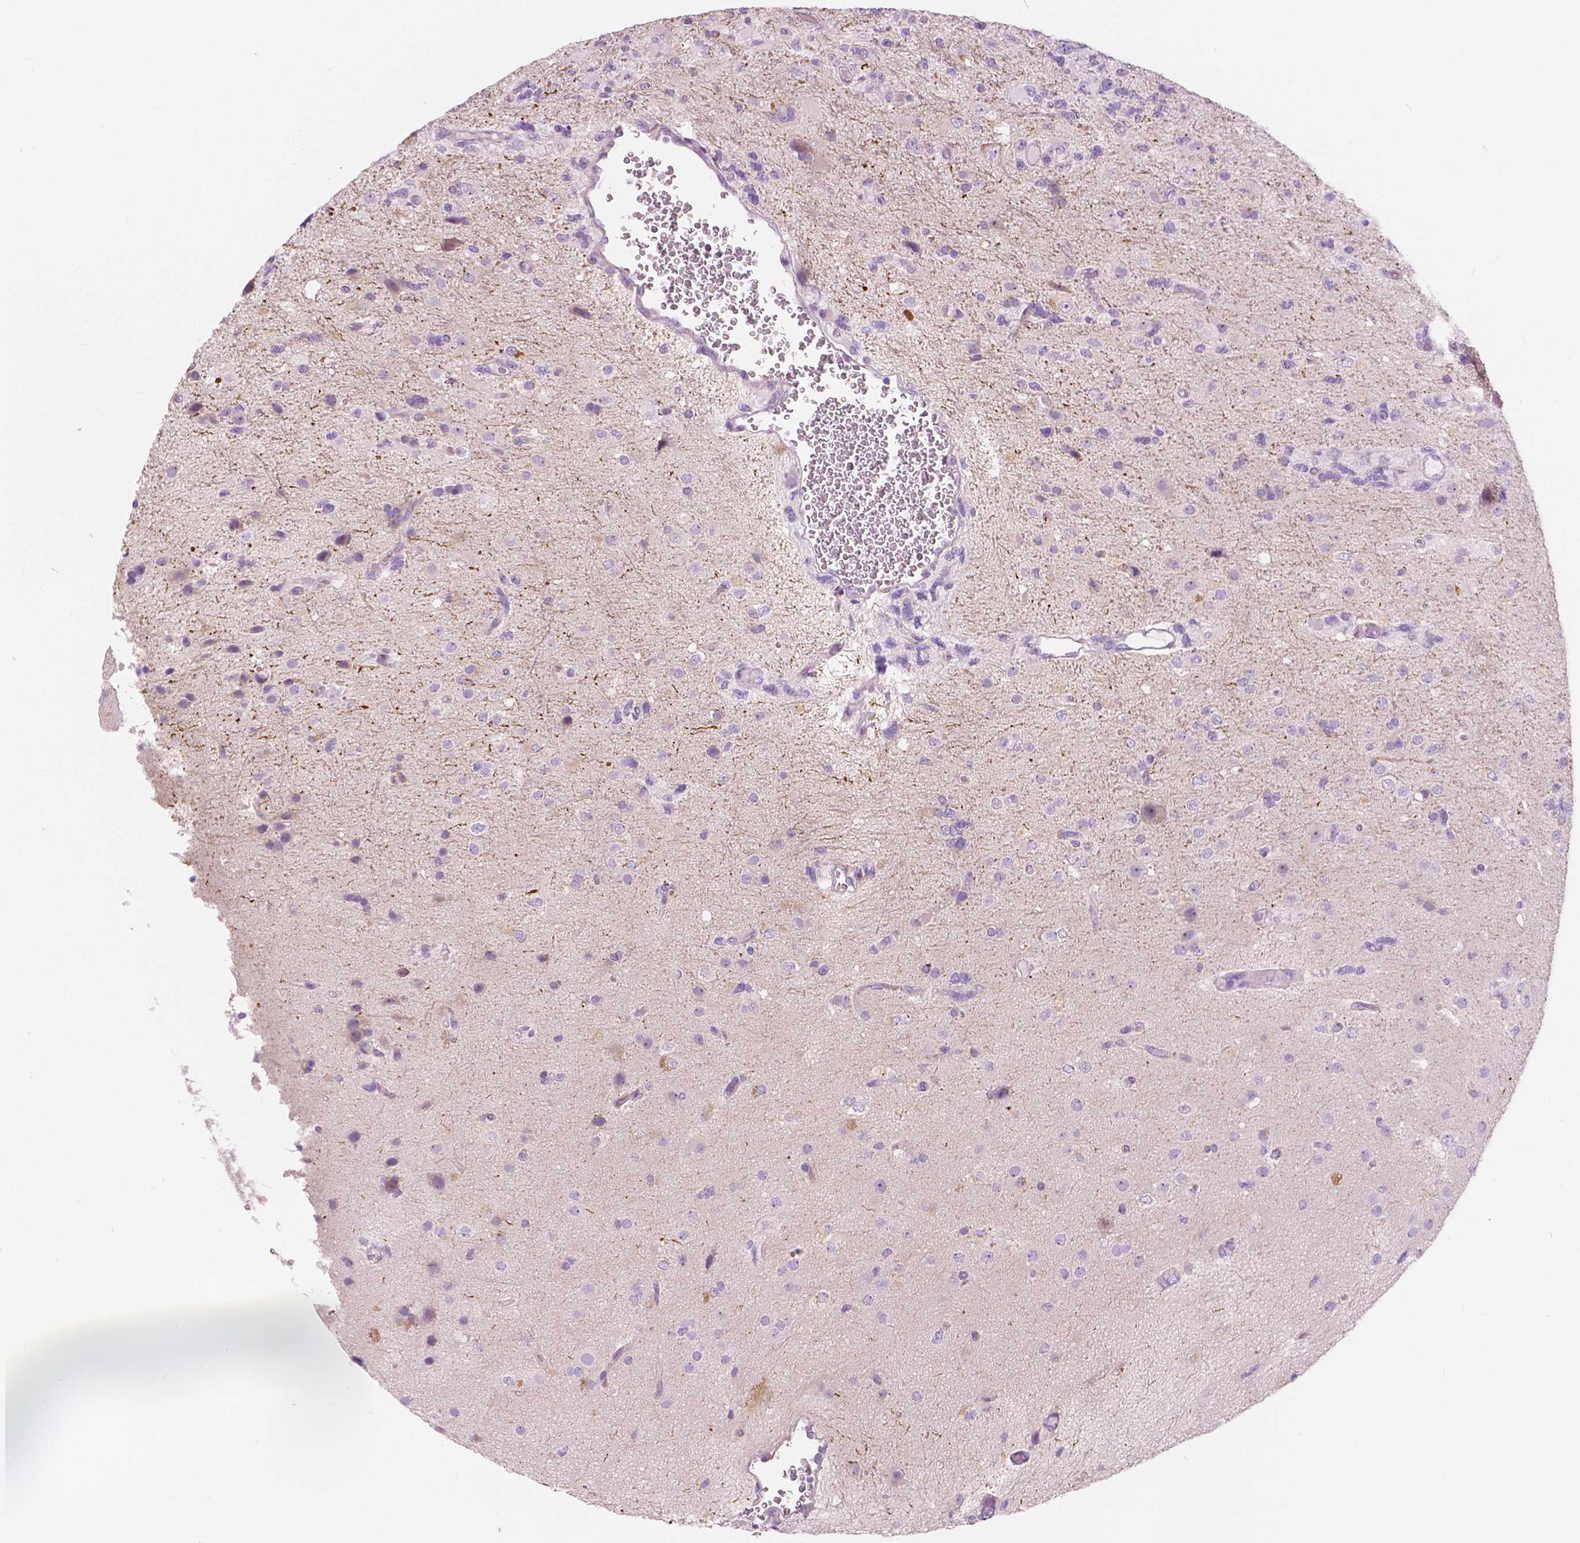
{"staining": {"intensity": "negative", "quantity": "none", "location": "none"}, "tissue": "glioma", "cell_type": "Tumor cells", "image_type": "cancer", "snomed": [{"axis": "morphology", "description": "Glioma, malignant, High grade"}, {"axis": "topography", "description": "Brain"}], "caption": "Tumor cells show no significant protein expression in malignant glioma (high-grade). Brightfield microscopy of immunohistochemistry (IHC) stained with DAB (3,3'-diaminobenzidine) (brown) and hematoxylin (blue), captured at high magnification.", "gene": "A4GNT", "patient": {"sex": "female", "age": 71}}